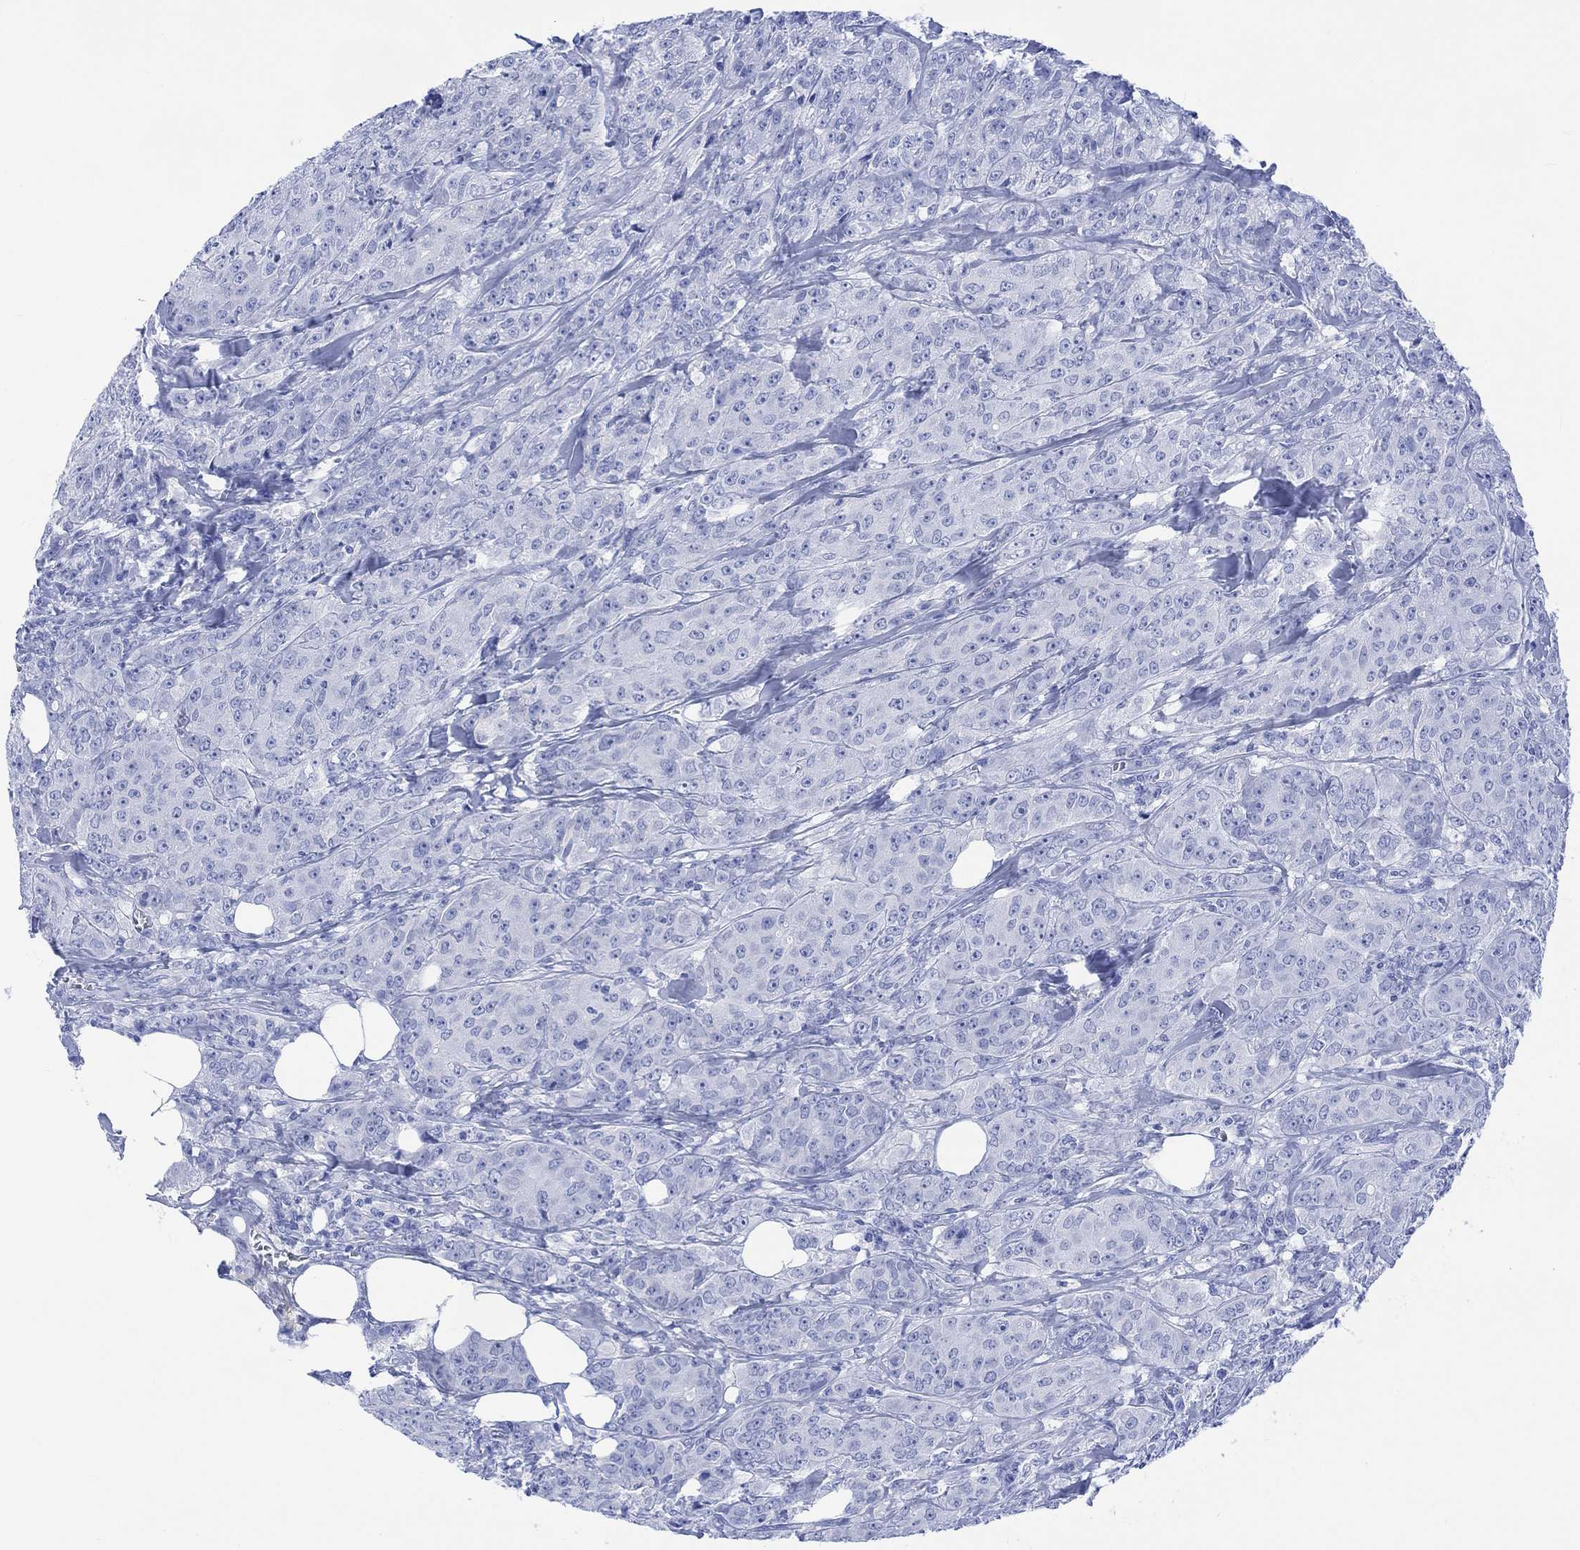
{"staining": {"intensity": "negative", "quantity": "none", "location": "none"}, "tissue": "breast cancer", "cell_type": "Tumor cells", "image_type": "cancer", "snomed": [{"axis": "morphology", "description": "Duct carcinoma"}, {"axis": "topography", "description": "Breast"}], "caption": "Protein analysis of breast infiltrating ductal carcinoma exhibits no significant positivity in tumor cells. The staining was performed using DAB to visualize the protein expression in brown, while the nuclei were stained in blue with hematoxylin (Magnification: 20x).", "gene": "CELF4", "patient": {"sex": "female", "age": 43}}